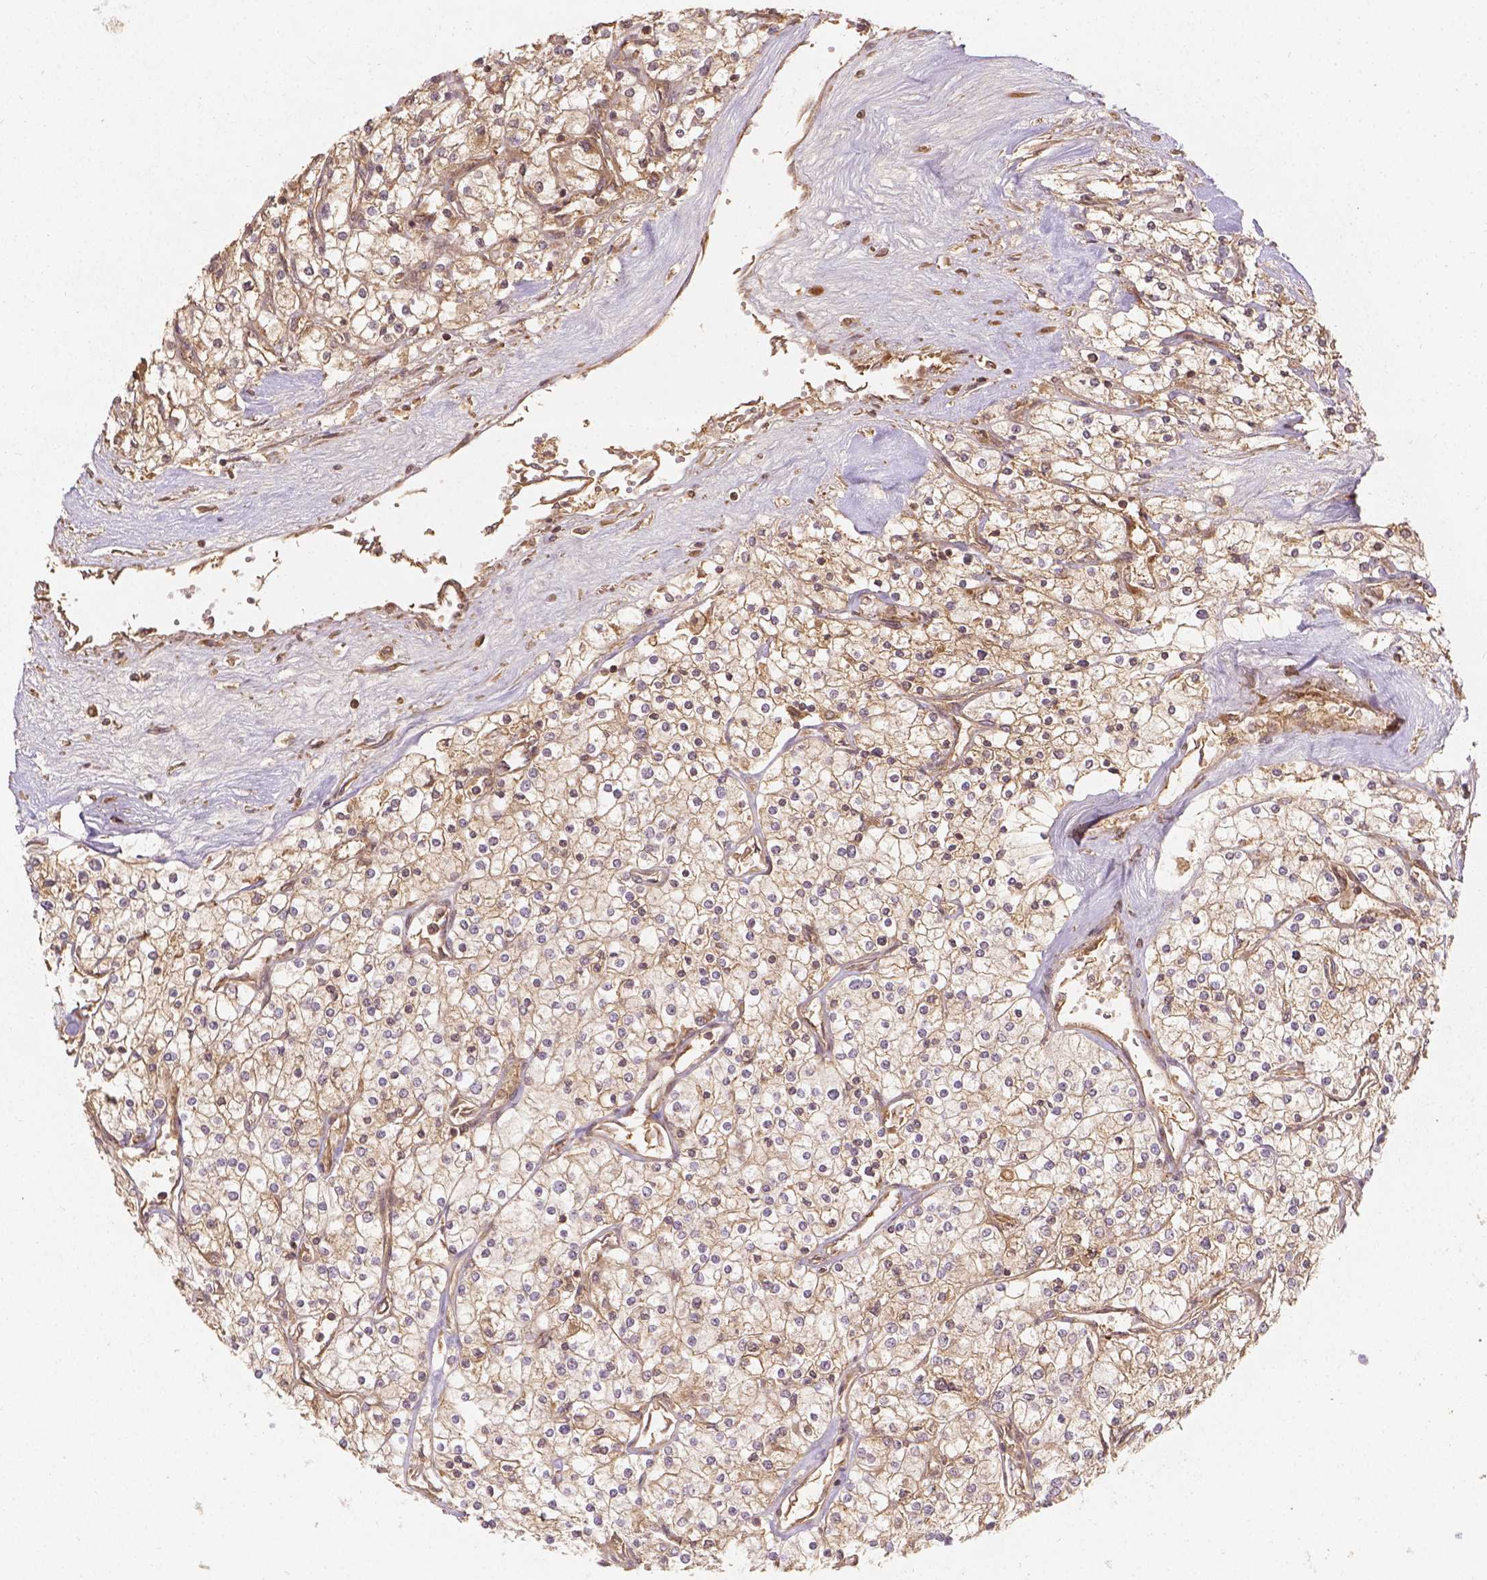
{"staining": {"intensity": "moderate", "quantity": ">75%", "location": "cytoplasmic/membranous"}, "tissue": "renal cancer", "cell_type": "Tumor cells", "image_type": "cancer", "snomed": [{"axis": "morphology", "description": "Adenocarcinoma, NOS"}, {"axis": "topography", "description": "Kidney"}], "caption": "There is medium levels of moderate cytoplasmic/membranous expression in tumor cells of adenocarcinoma (renal), as demonstrated by immunohistochemical staining (brown color).", "gene": "XPR1", "patient": {"sex": "male", "age": 80}}